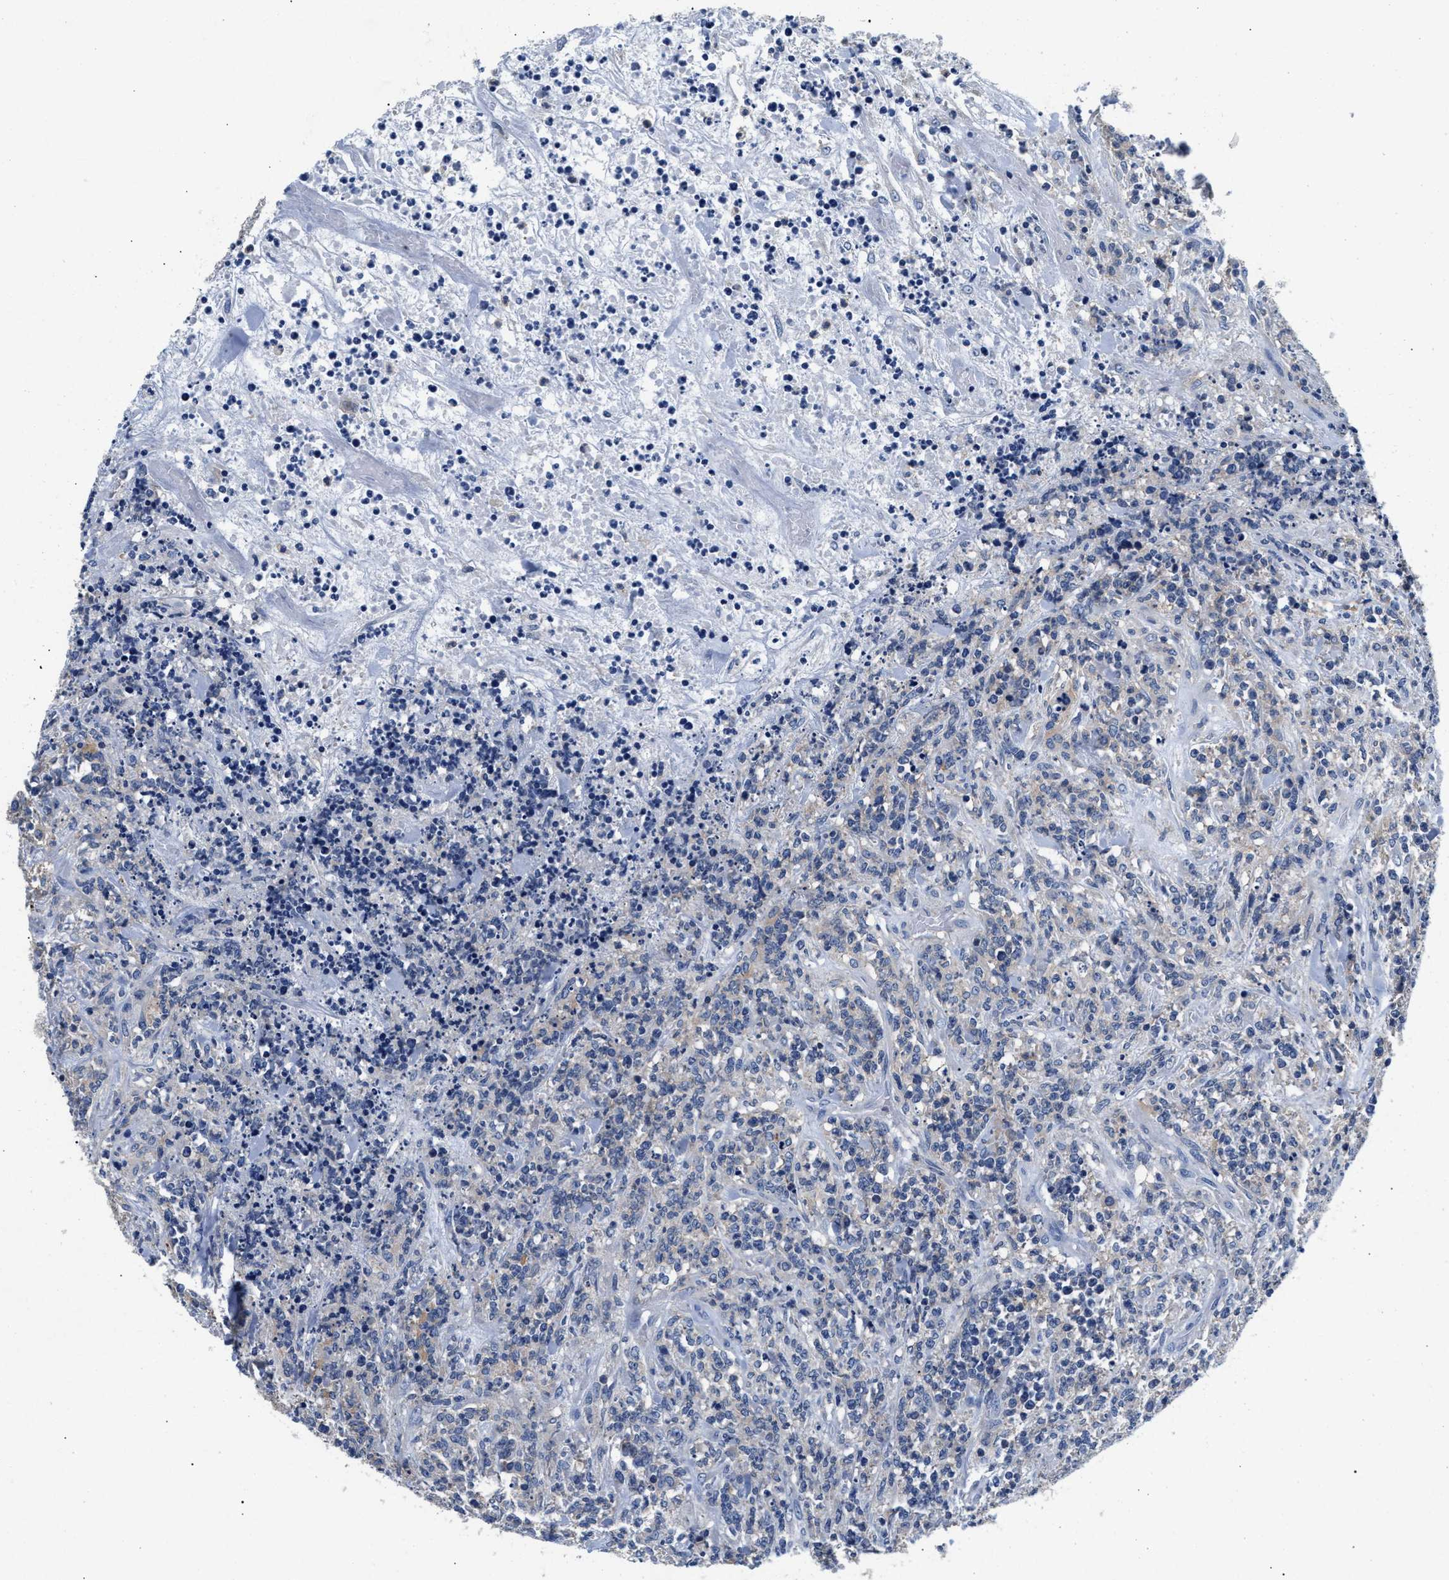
{"staining": {"intensity": "negative", "quantity": "none", "location": "none"}, "tissue": "lymphoma", "cell_type": "Tumor cells", "image_type": "cancer", "snomed": [{"axis": "morphology", "description": "Malignant lymphoma, non-Hodgkin's type, High grade"}, {"axis": "topography", "description": "Soft tissue"}], "caption": "IHC photomicrograph of lymphoma stained for a protein (brown), which displays no positivity in tumor cells.", "gene": "GNAI3", "patient": {"sex": "male", "age": 18}}